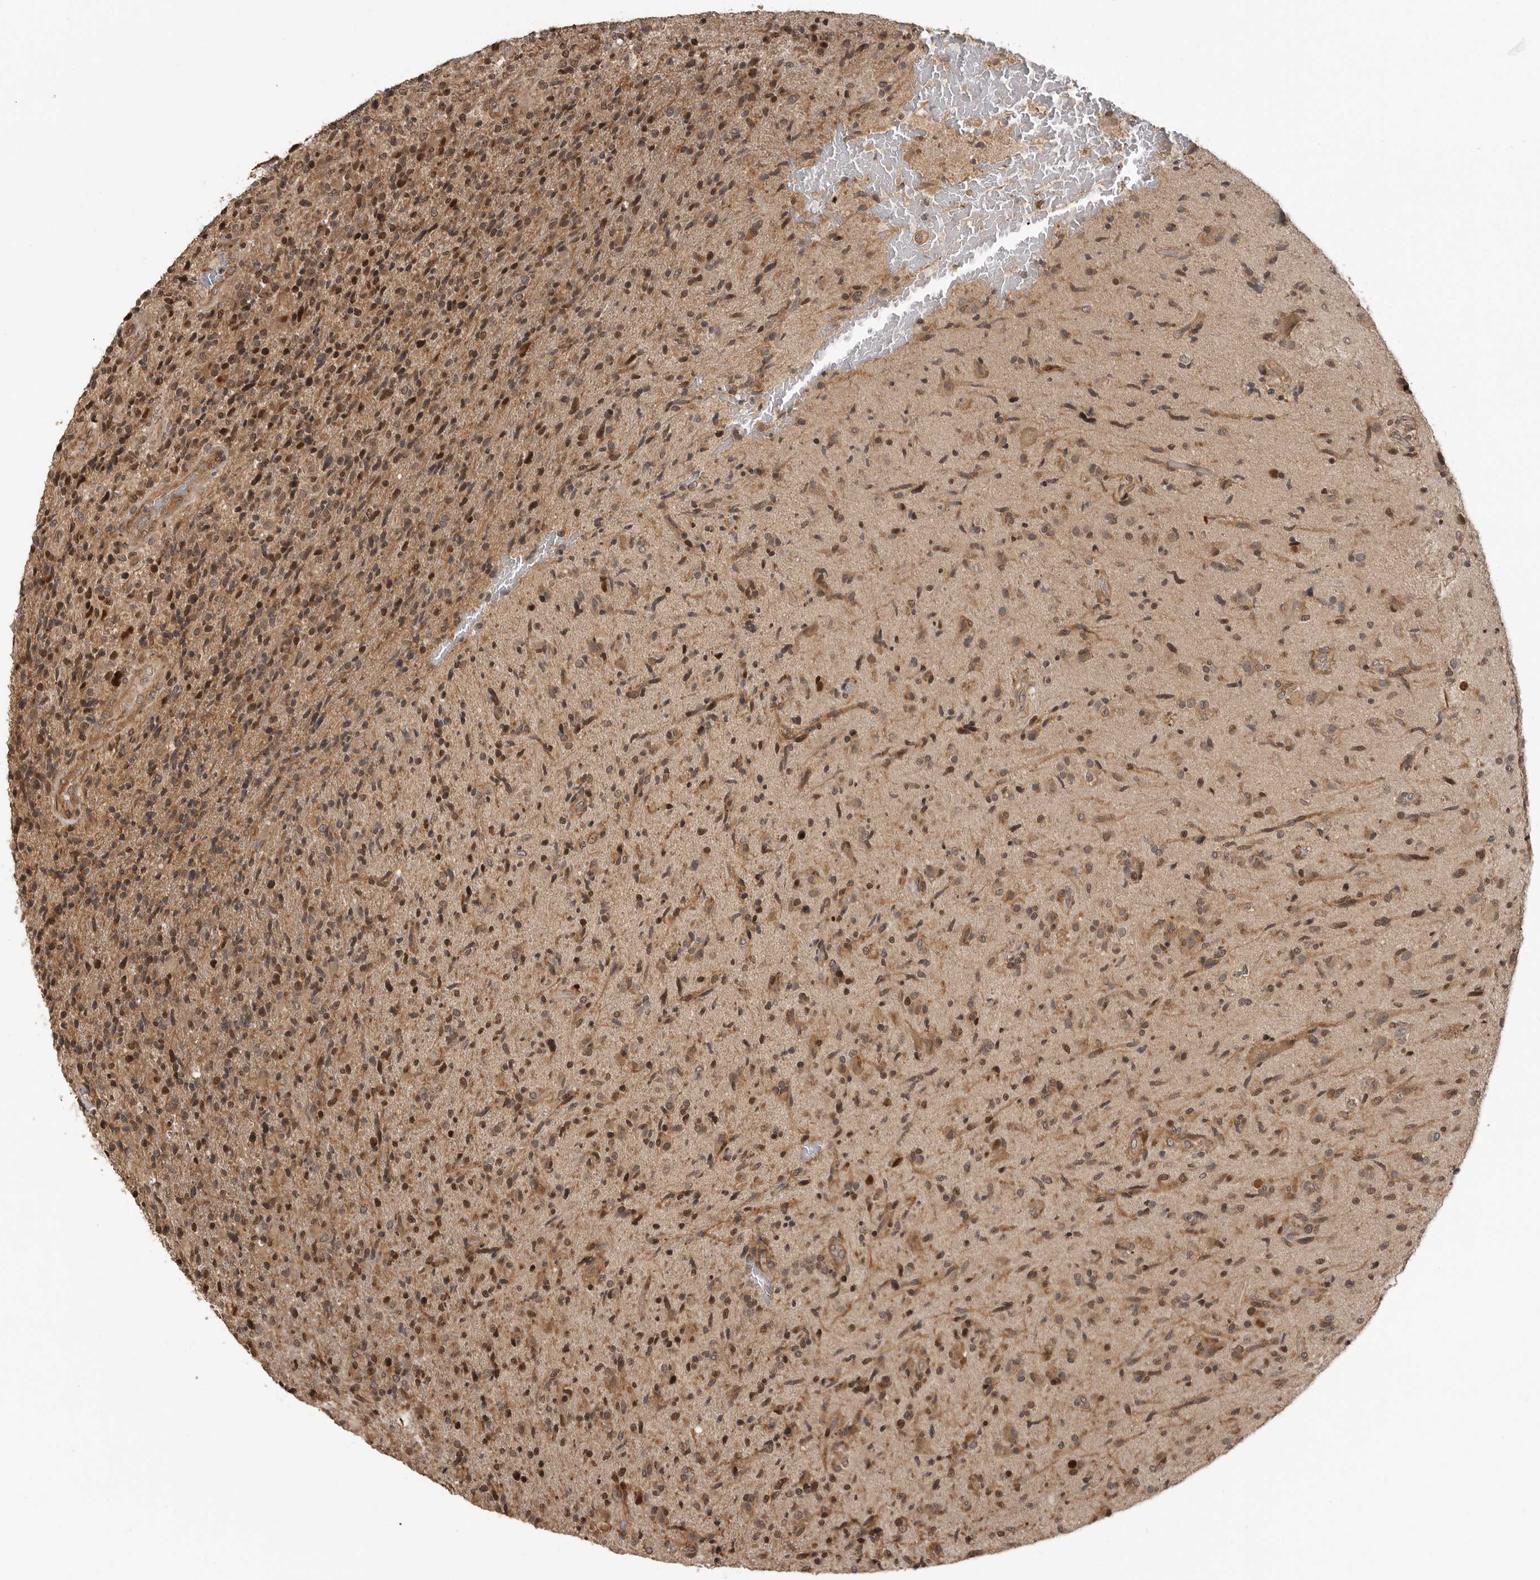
{"staining": {"intensity": "moderate", "quantity": "25%-75%", "location": "cytoplasmic/membranous,nuclear"}, "tissue": "glioma", "cell_type": "Tumor cells", "image_type": "cancer", "snomed": [{"axis": "morphology", "description": "Glioma, malignant, High grade"}, {"axis": "topography", "description": "Brain"}], "caption": "Protein expression by IHC reveals moderate cytoplasmic/membranous and nuclear expression in approximately 25%-75% of tumor cells in malignant glioma (high-grade). Ihc stains the protein in brown and the nuclei are stained blue.", "gene": "ERN1", "patient": {"sex": "male", "age": 72}}